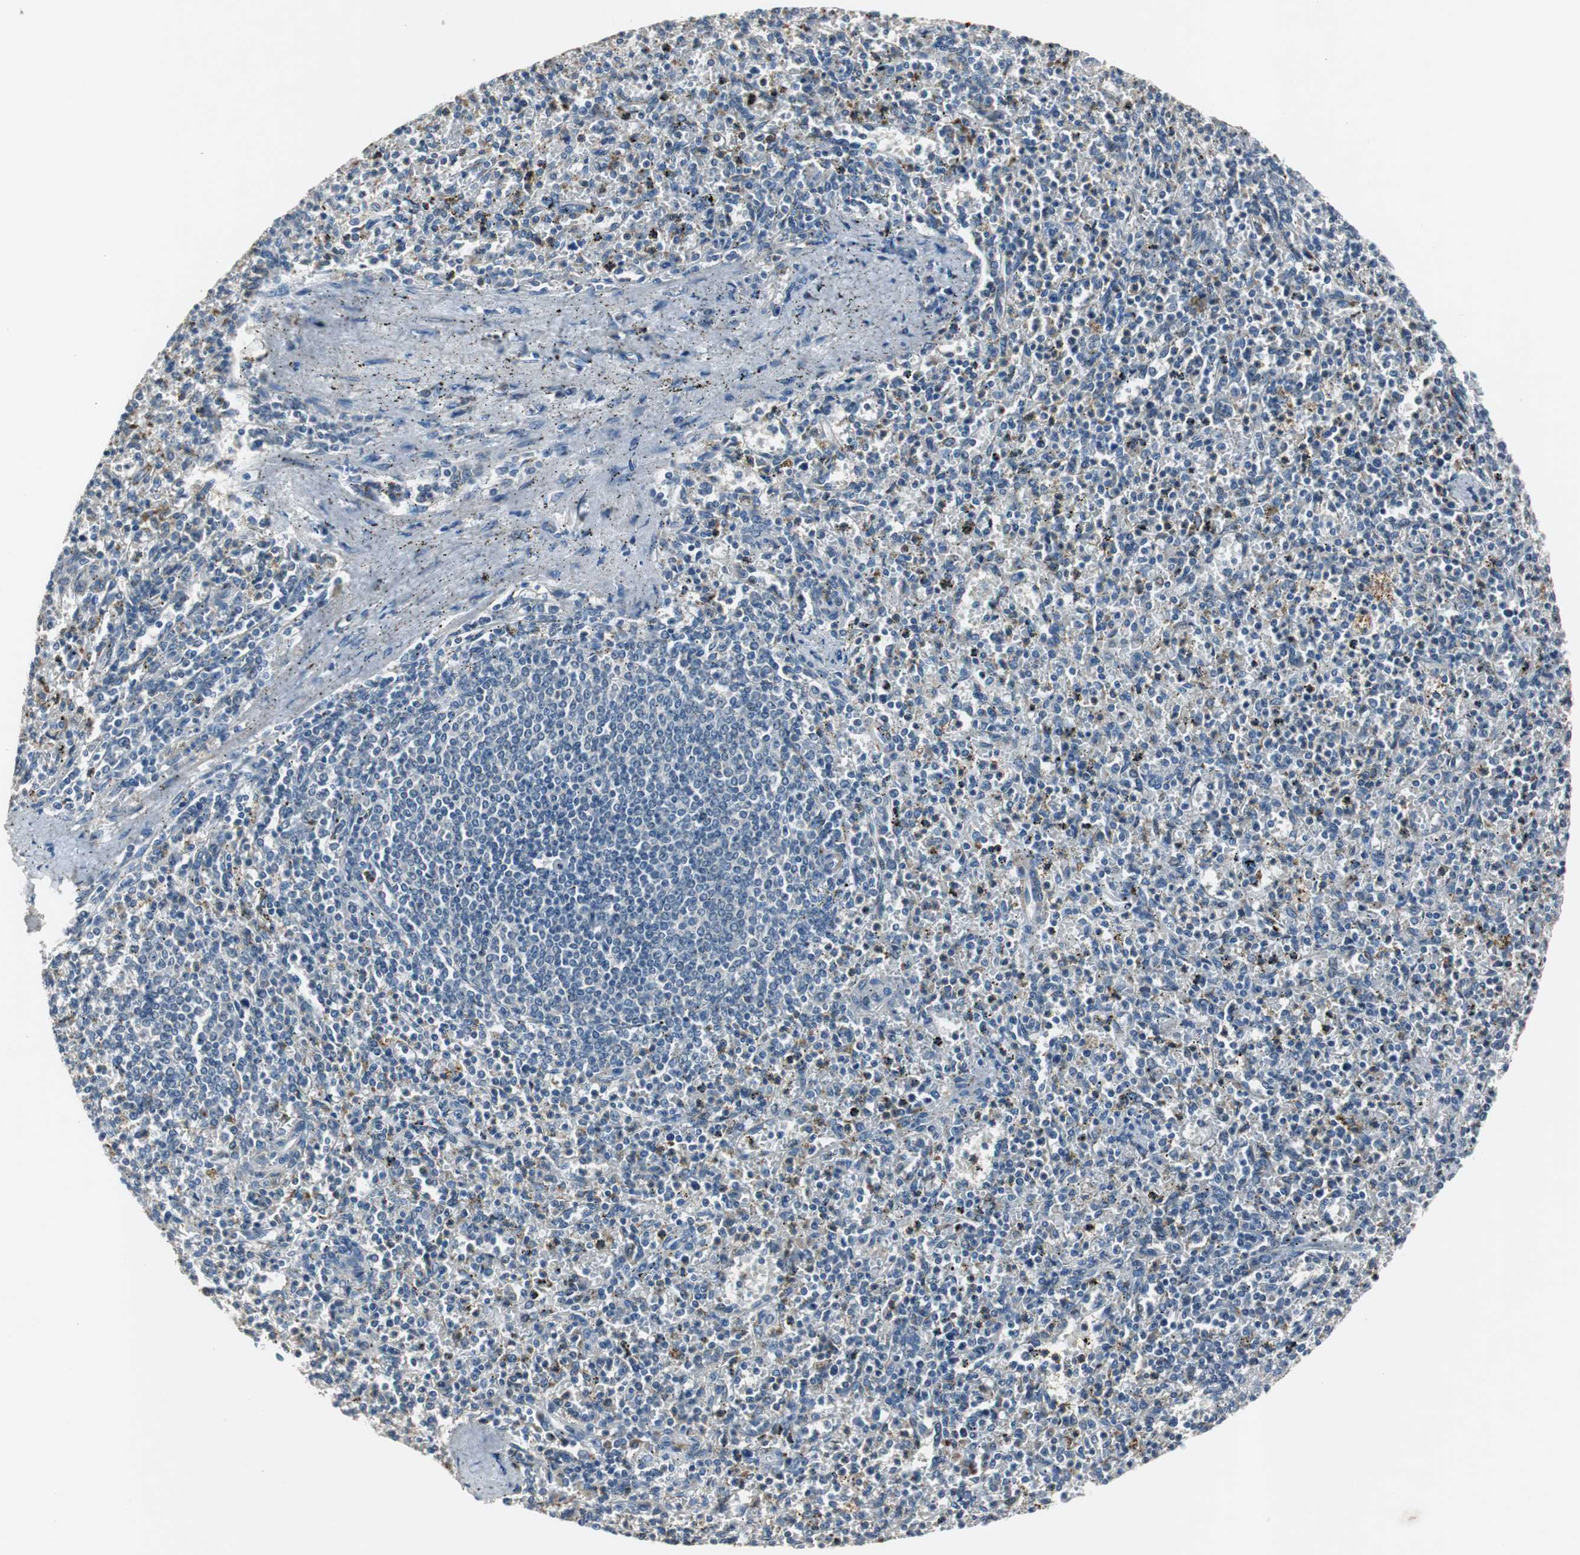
{"staining": {"intensity": "strong", "quantity": "<25%", "location": "cytoplasmic/membranous"}, "tissue": "spleen", "cell_type": "Cells in red pulp", "image_type": "normal", "snomed": [{"axis": "morphology", "description": "Normal tissue, NOS"}, {"axis": "topography", "description": "Spleen"}], "caption": "The immunohistochemical stain highlights strong cytoplasmic/membranous expression in cells in red pulp of benign spleen.", "gene": "PCYT1B", "patient": {"sex": "male", "age": 72}}